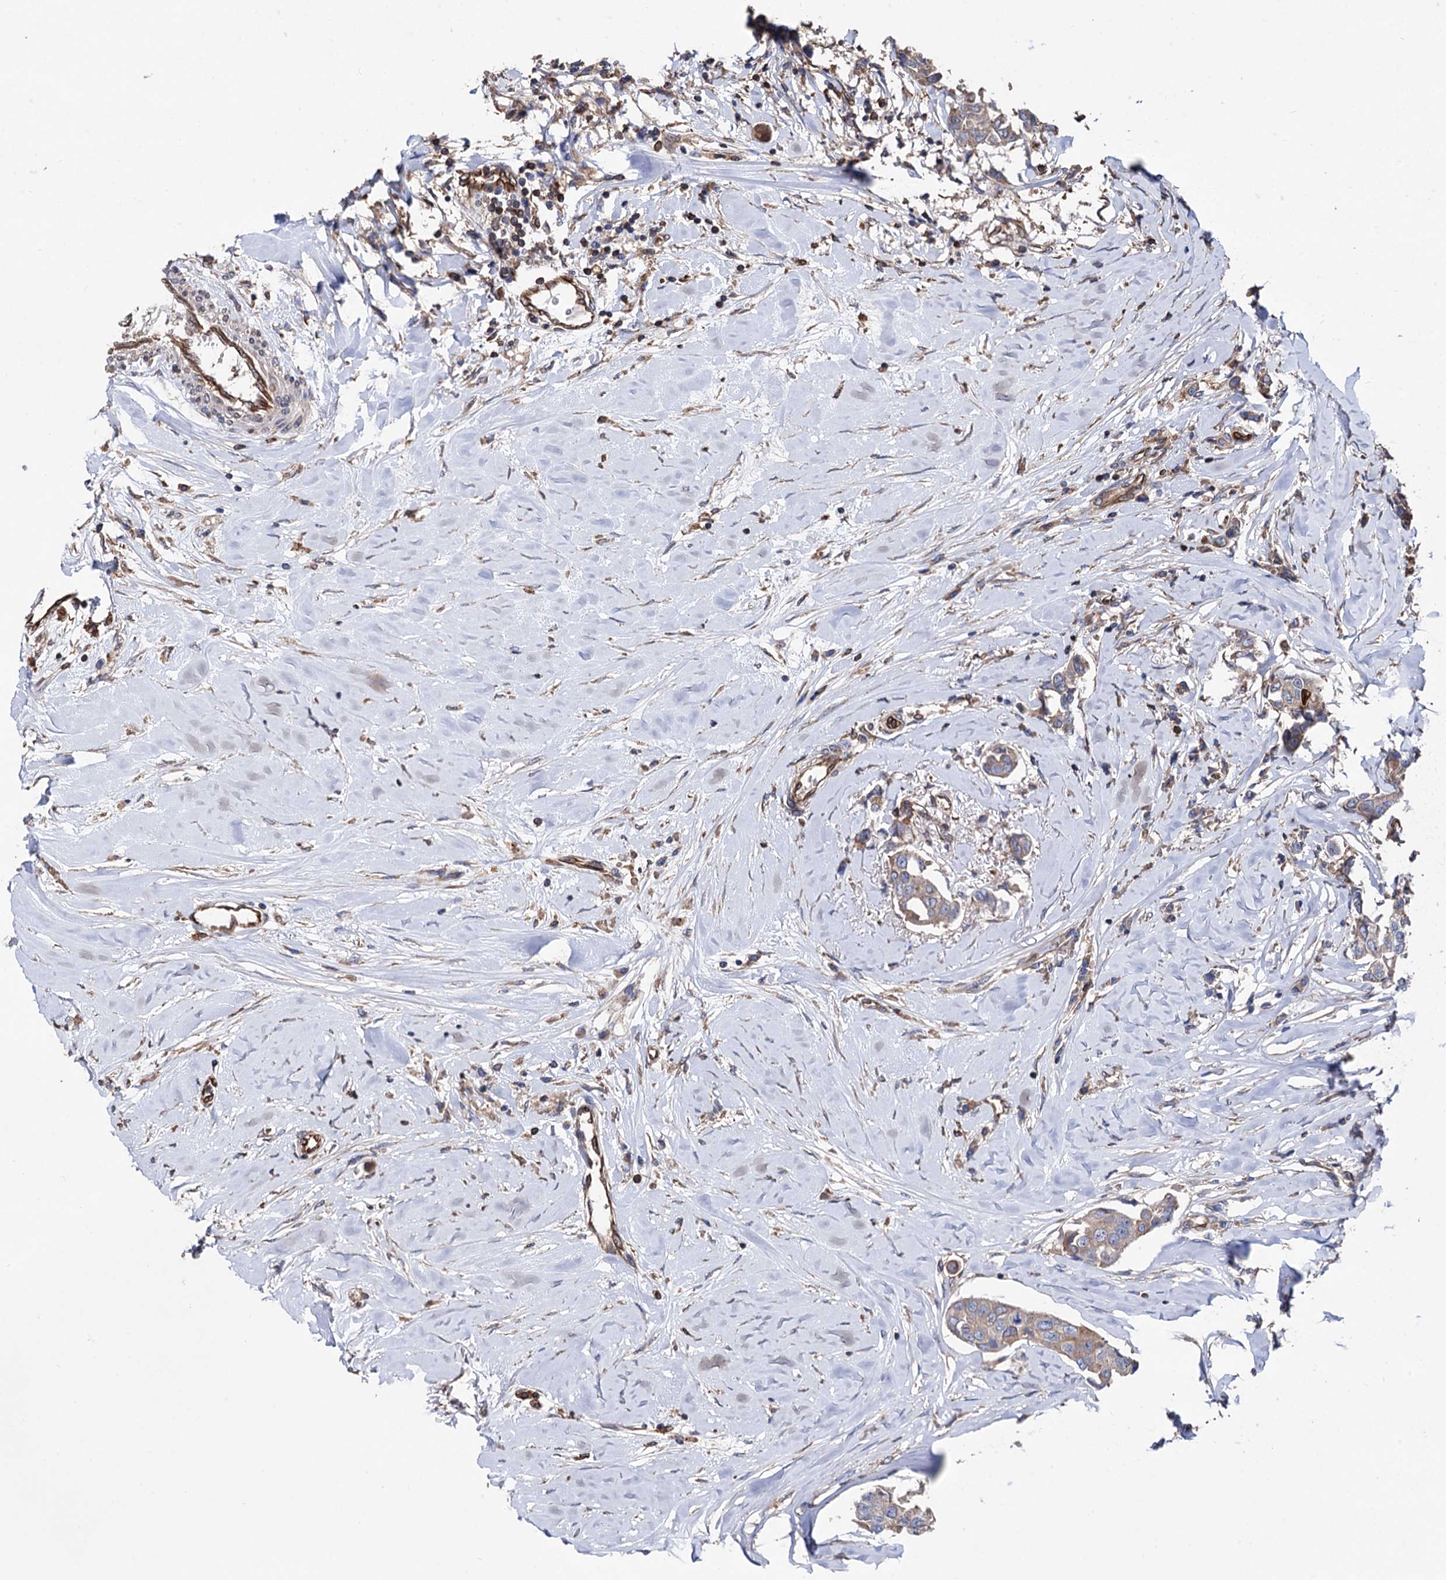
{"staining": {"intensity": "moderate", "quantity": "<25%", "location": "cytoplasmic/membranous"}, "tissue": "breast cancer", "cell_type": "Tumor cells", "image_type": "cancer", "snomed": [{"axis": "morphology", "description": "Duct carcinoma"}, {"axis": "topography", "description": "Breast"}], "caption": "Approximately <25% of tumor cells in breast infiltrating ductal carcinoma demonstrate moderate cytoplasmic/membranous protein staining as visualized by brown immunohistochemical staining.", "gene": "STING1", "patient": {"sex": "female", "age": 80}}